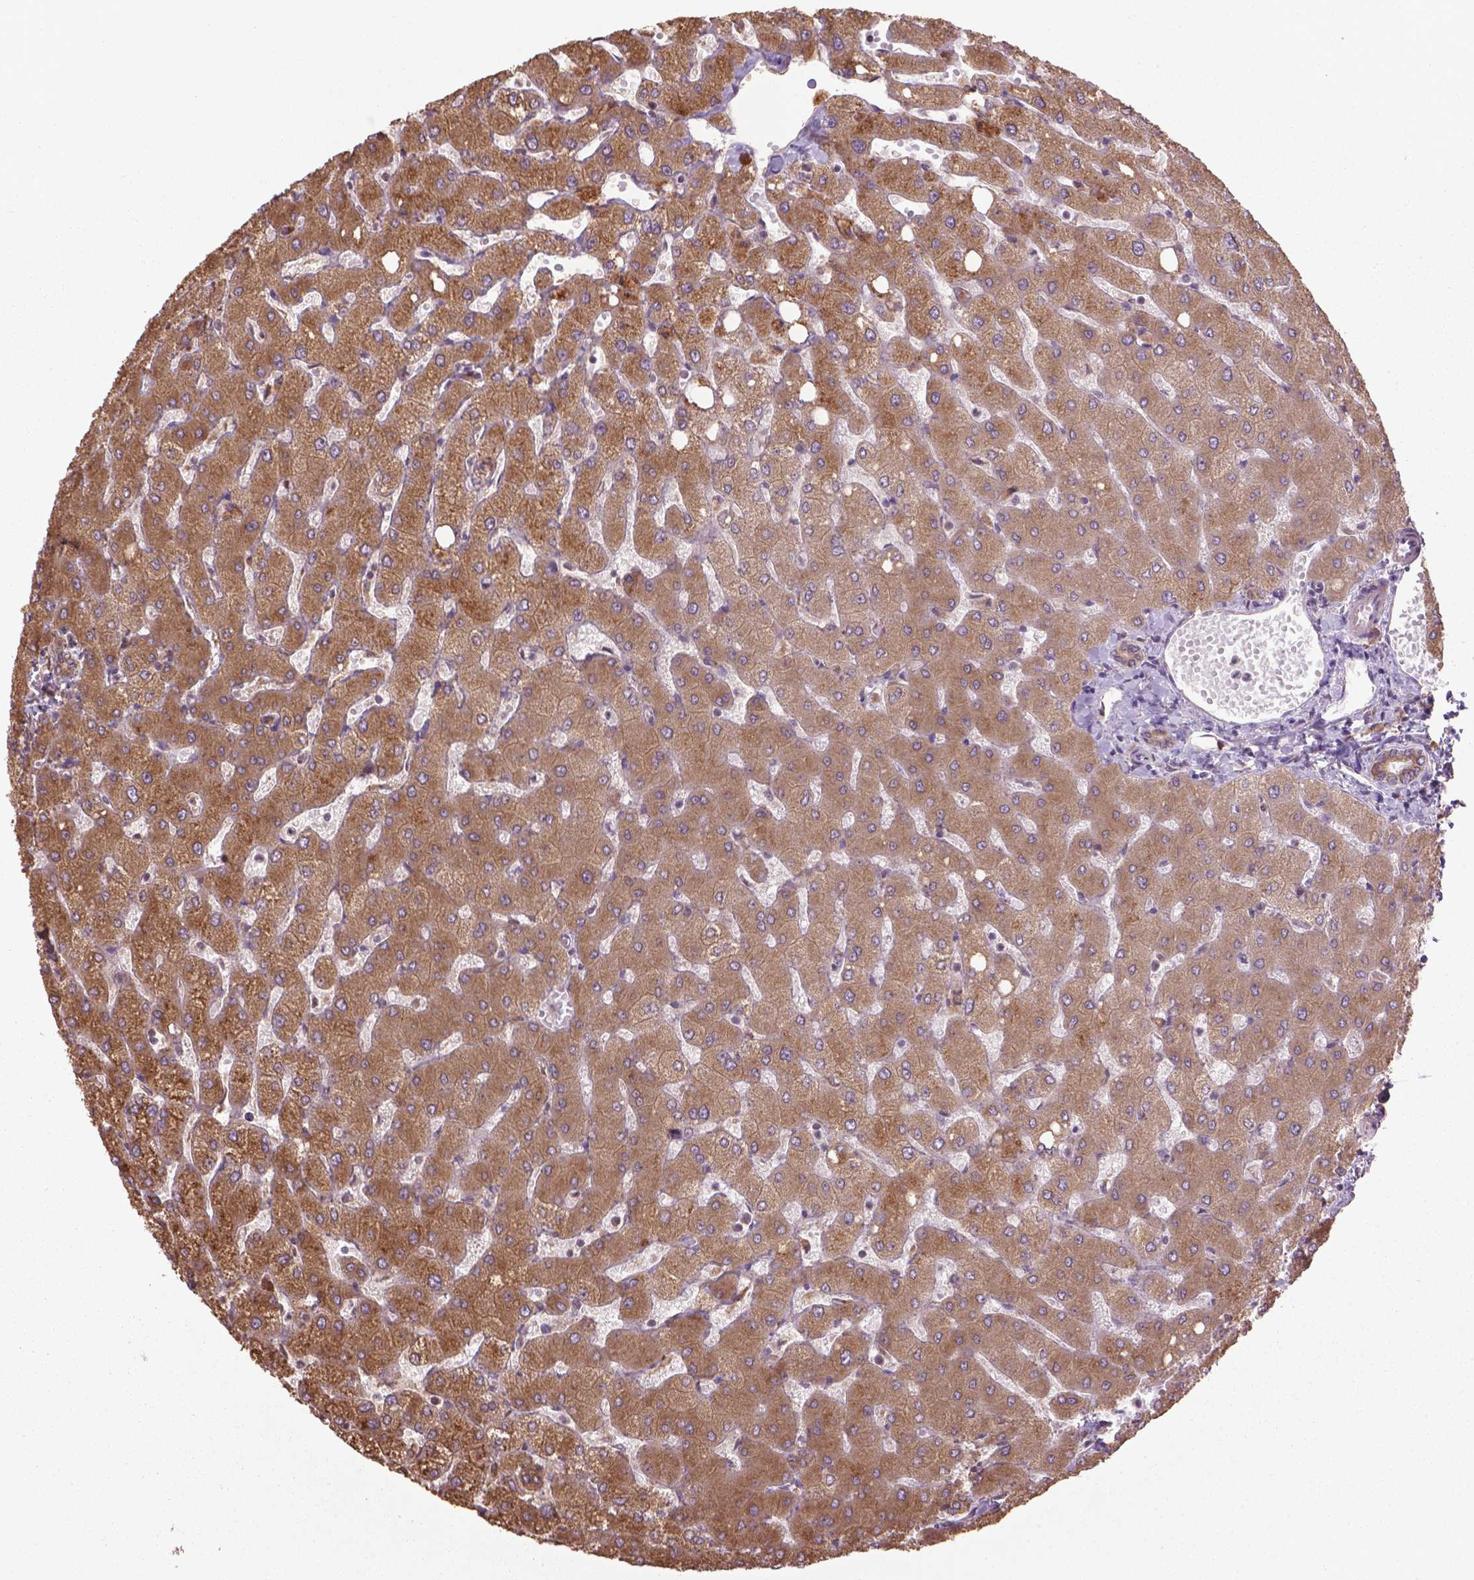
{"staining": {"intensity": "weak", "quantity": ">75%", "location": "cytoplasmic/membranous"}, "tissue": "liver", "cell_type": "Cholangiocytes", "image_type": "normal", "snomed": [{"axis": "morphology", "description": "Normal tissue, NOS"}, {"axis": "topography", "description": "Liver"}], "caption": "Immunohistochemistry (IHC) micrograph of normal liver: liver stained using IHC demonstrates low levels of weak protein expression localized specifically in the cytoplasmic/membranous of cholangiocytes, appearing as a cytoplasmic/membranous brown color.", "gene": "GAS1", "patient": {"sex": "female", "age": 54}}